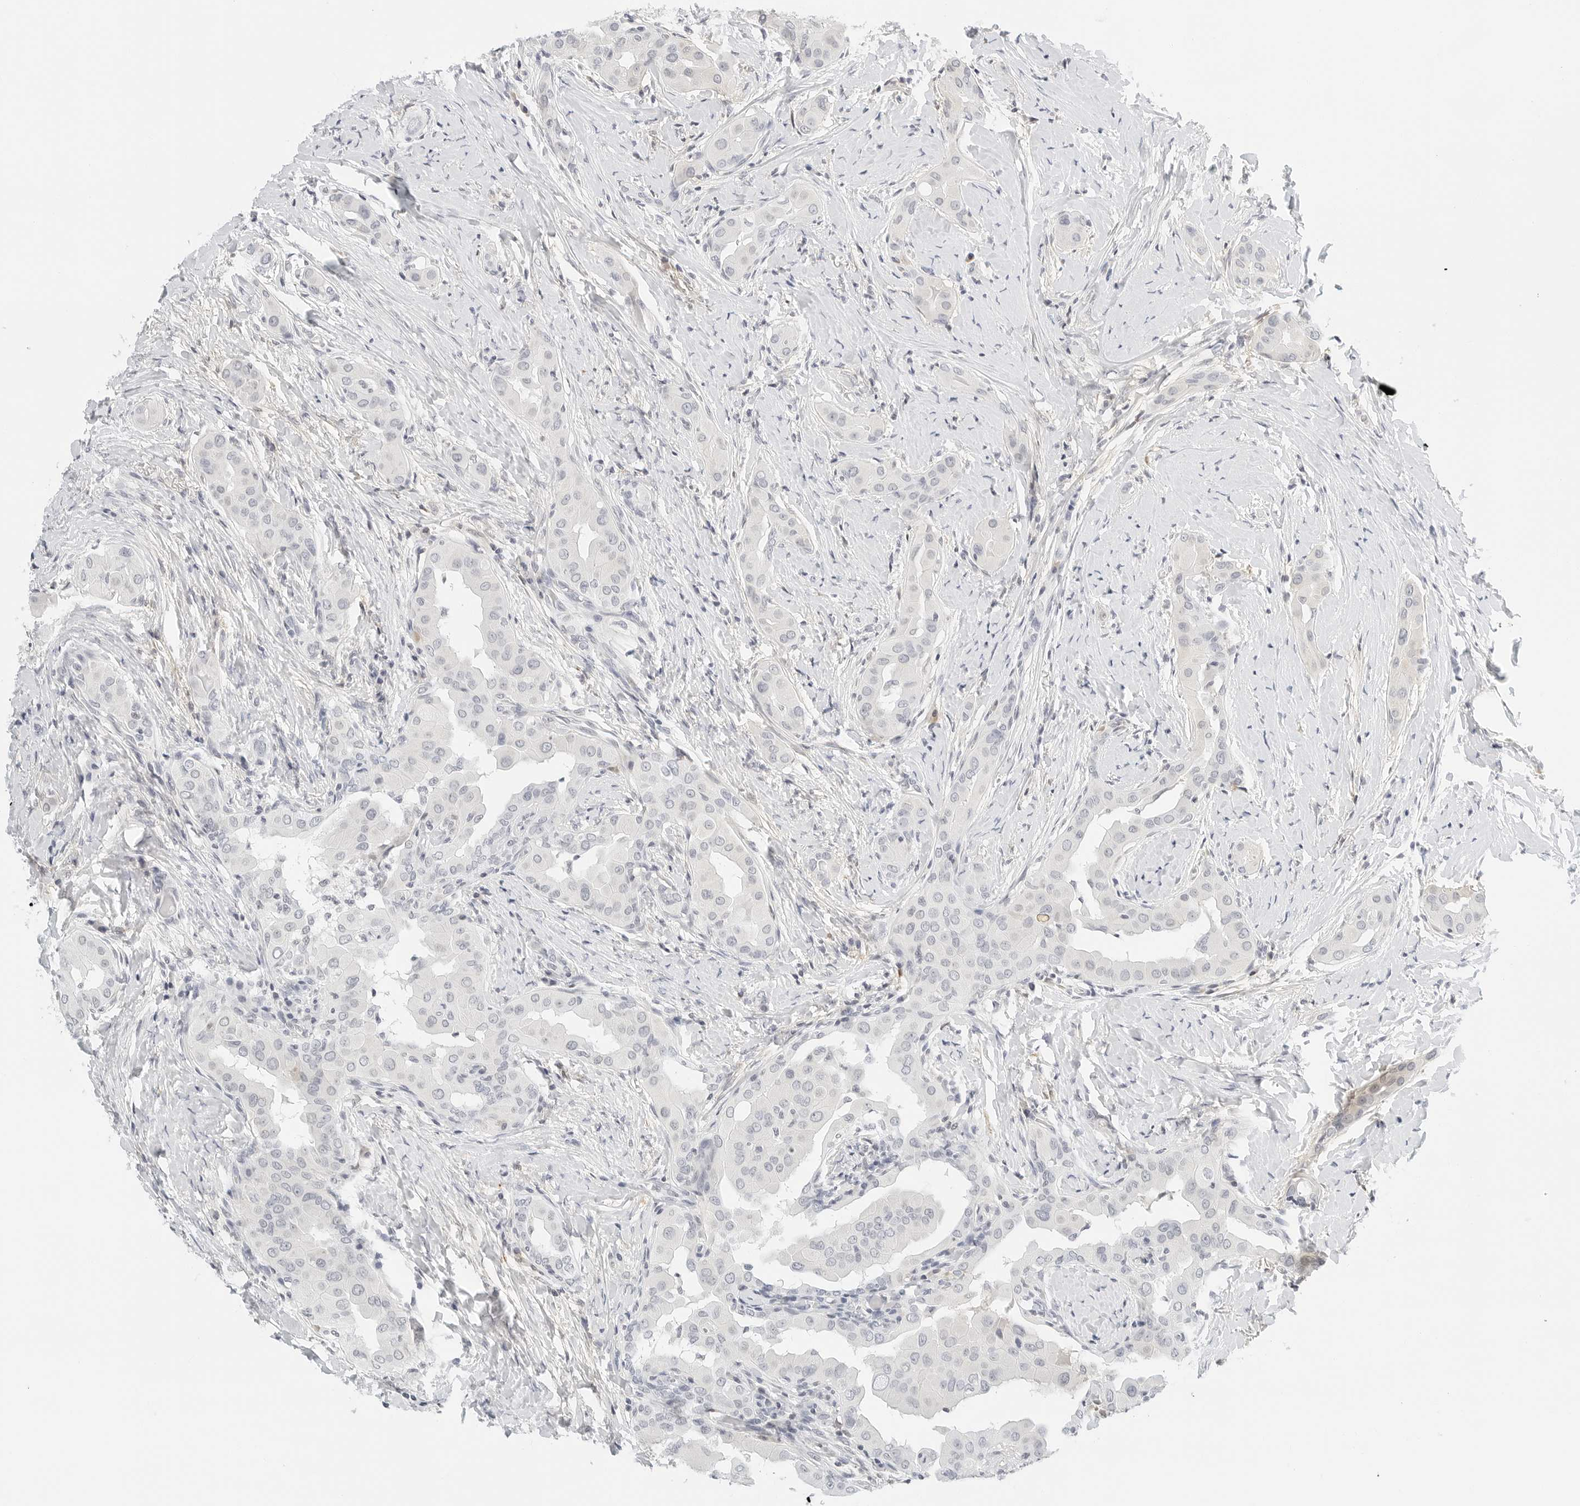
{"staining": {"intensity": "negative", "quantity": "none", "location": "none"}, "tissue": "thyroid cancer", "cell_type": "Tumor cells", "image_type": "cancer", "snomed": [{"axis": "morphology", "description": "Papillary adenocarcinoma, NOS"}, {"axis": "topography", "description": "Thyroid gland"}], "caption": "Micrograph shows no protein staining in tumor cells of thyroid cancer (papillary adenocarcinoma) tissue.", "gene": "PKDCC", "patient": {"sex": "male", "age": 33}}